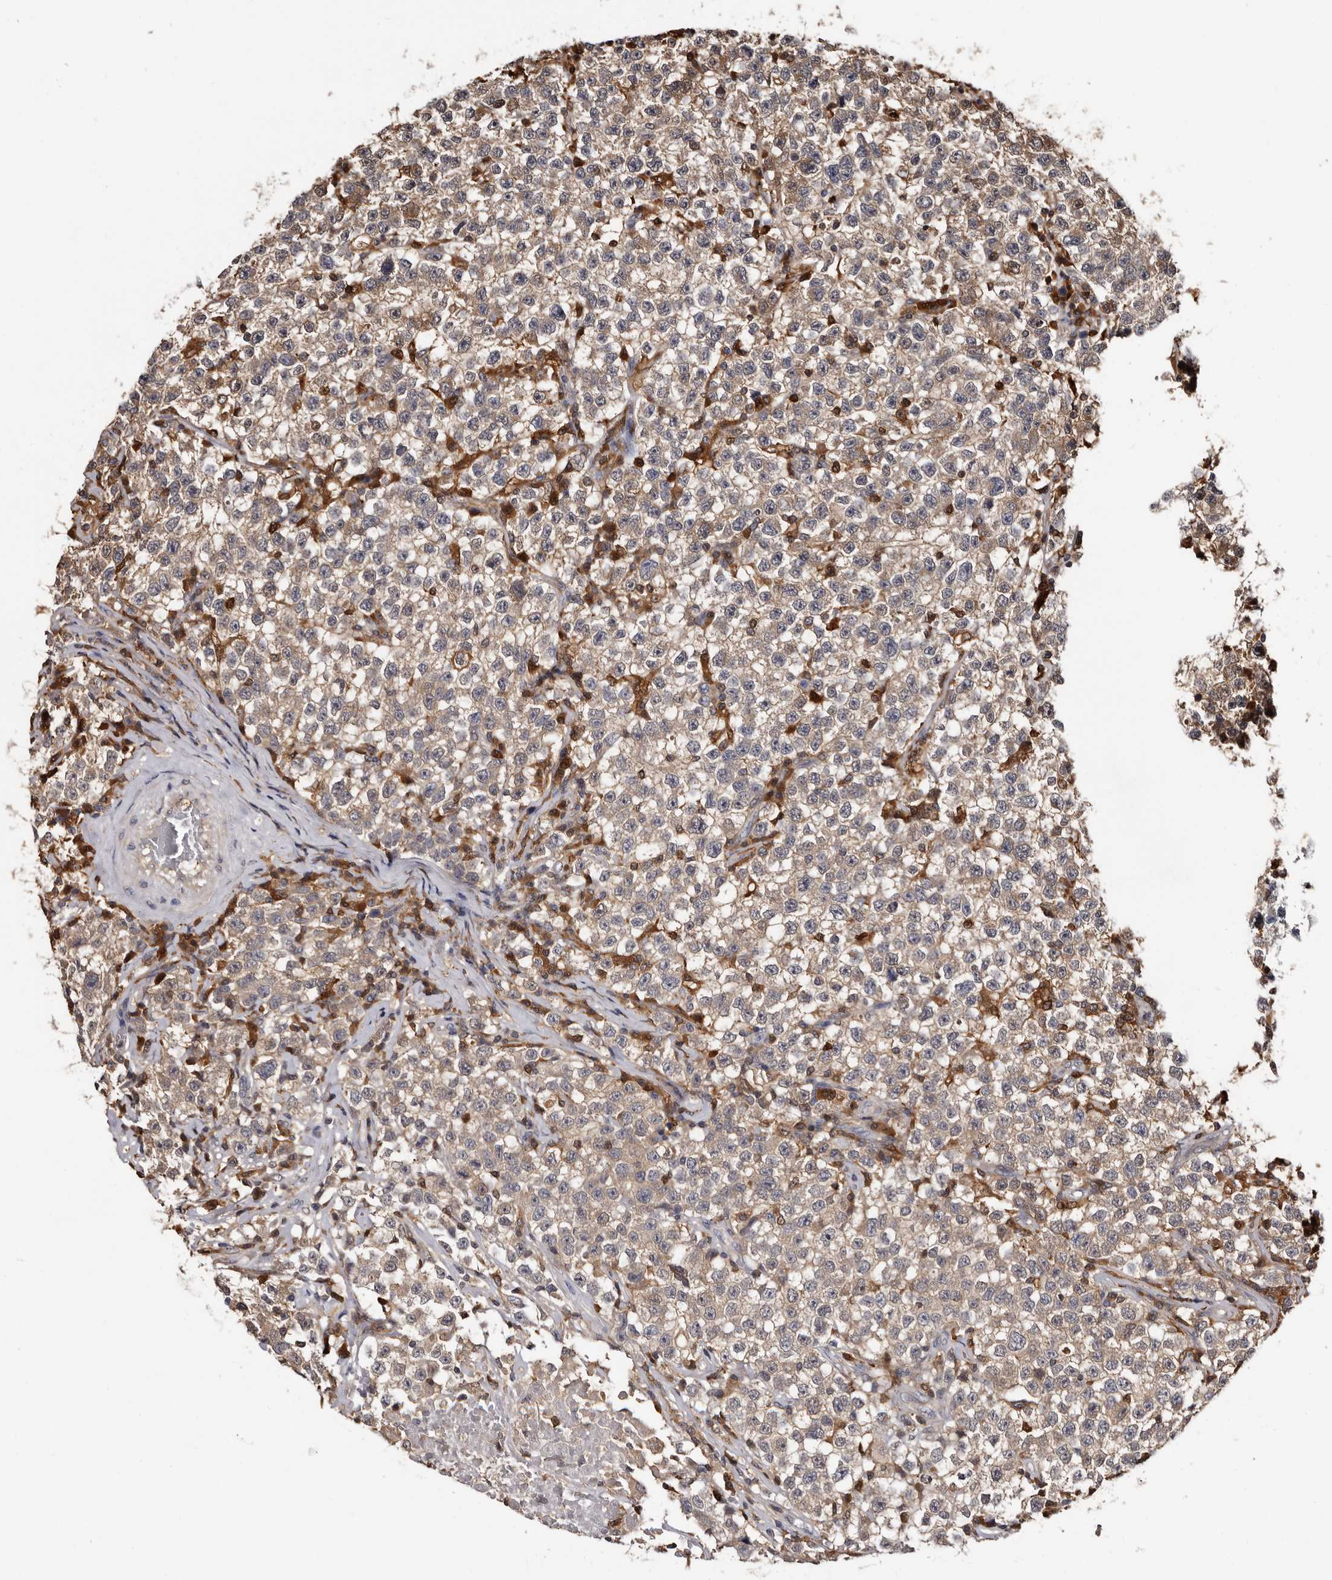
{"staining": {"intensity": "weak", "quantity": "25%-75%", "location": "cytoplasmic/membranous"}, "tissue": "testis cancer", "cell_type": "Tumor cells", "image_type": "cancer", "snomed": [{"axis": "morphology", "description": "Seminoma, NOS"}, {"axis": "topography", "description": "Testis"}], "caption": "High-magnification brightfield microscopy of testis cancer (seminoma) stained with DAB (brown) and counterstained with hematoxylin (blue). tumor cells exhibit weak cytoplasmic/membranous positivity is identified in about25%-75% of cells. Ihc stains the protein in brown and the nuclei are stained blue.", "gene": "DNPH1", "patient": {"sex": "male", "age": 22}}